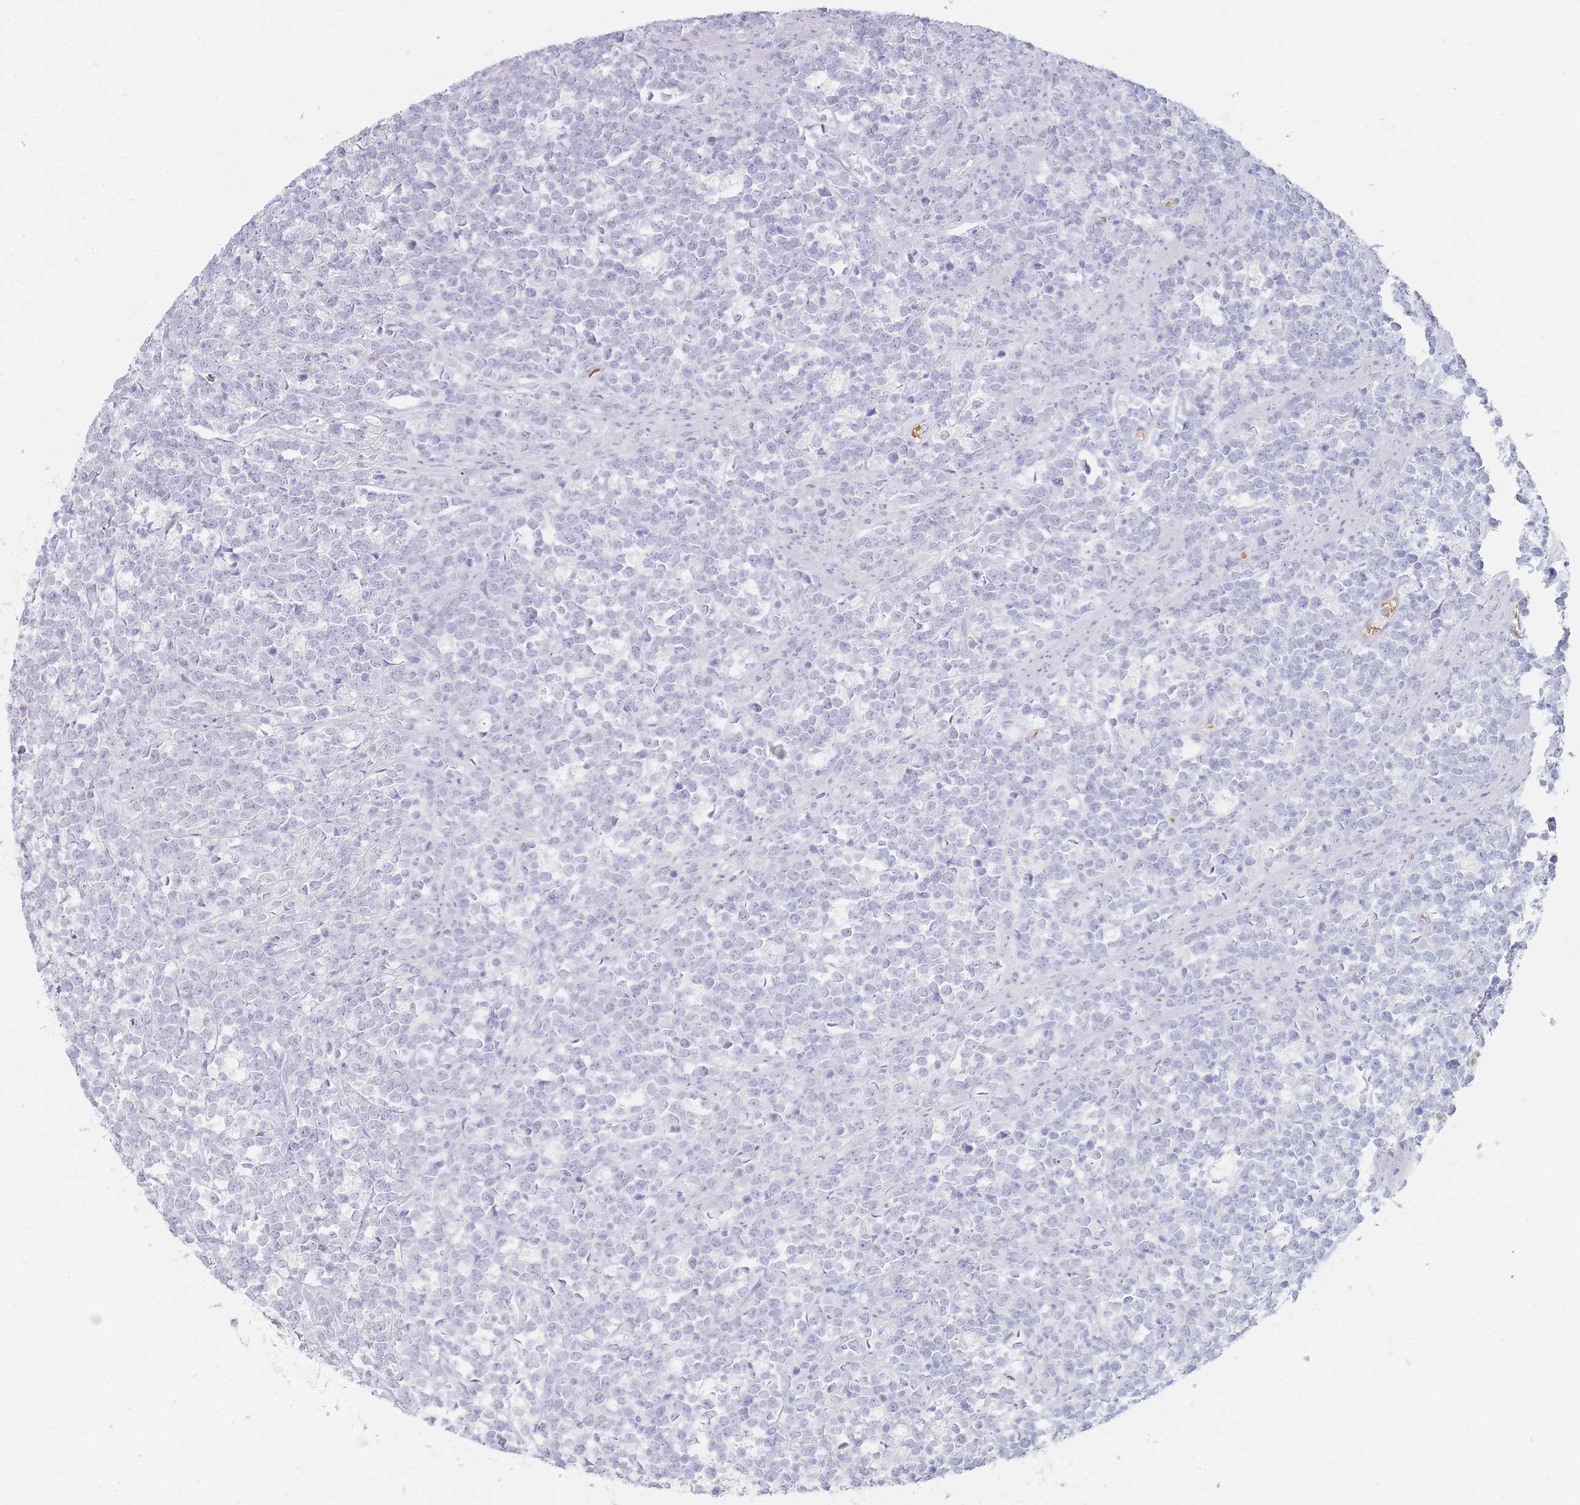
{"staining": {"intensity": "negative", "quantity": "none", "location": "none"}, "tissue": "lymphoma", "cell_type": "Tumor cells", "image_type": "cancer", "snomed": [{"axis": "morphology", "description": "Malignant lymphoma, non-Hodgkin's type, High grade"}, {"axis": "topography", "description": "Small intestine"}, {"axis": "topography", "description": "Colon"}], "caption": "Tumor cells are negative for protein expression in human malignant lymphoma, non-Hodgkin's type (high-grade).", "gene": "HBG2", "patient": {"sex": "male", "age": 8}}